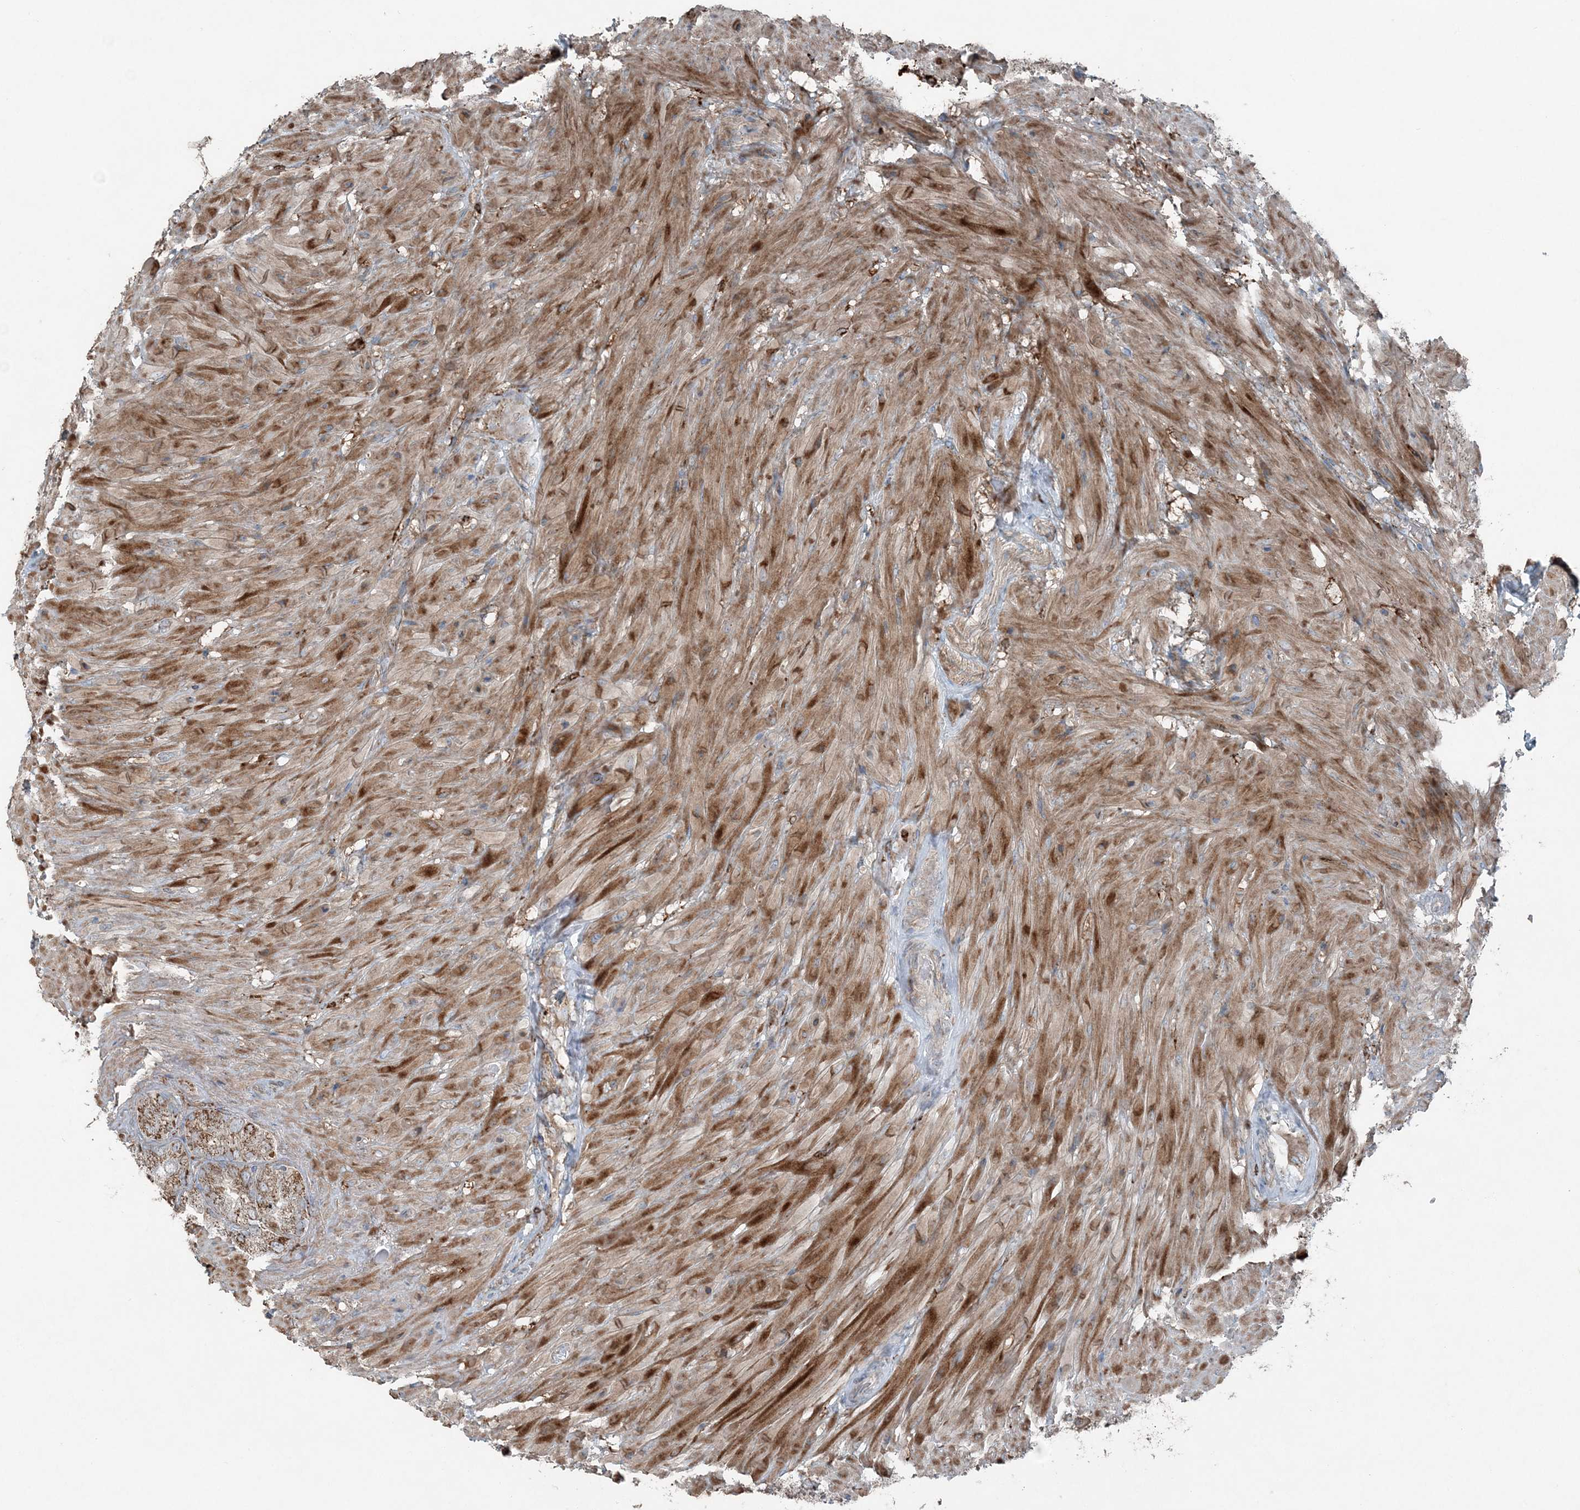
{"staining": {"intensity": "moderate", "quantity": "25%-75%", "location": "cytoplasmic/membranous"}, "tissue": "seminal vesicle", "cell_type": "Glandular cells", "image_type": "normal", "snomed": [{"axis": "morphology", "description": "Normal tissue, NOS"}, {"axis": "topography", "description": "Seminal veicle"}, {"axis": "topography", "description": "Peripheral nerve tissue"}], "caption": "Immunohistochemical staining of benign human seminal vesicle reveals medium levels of moderate cytoplasmic/membranous expression in about 25%-75% of glandular cells. The protein of interest is shown in brown color, while the nuclei are stained blue.", "gene": "KY", "patient": {"sex": "male", "age": 63}}